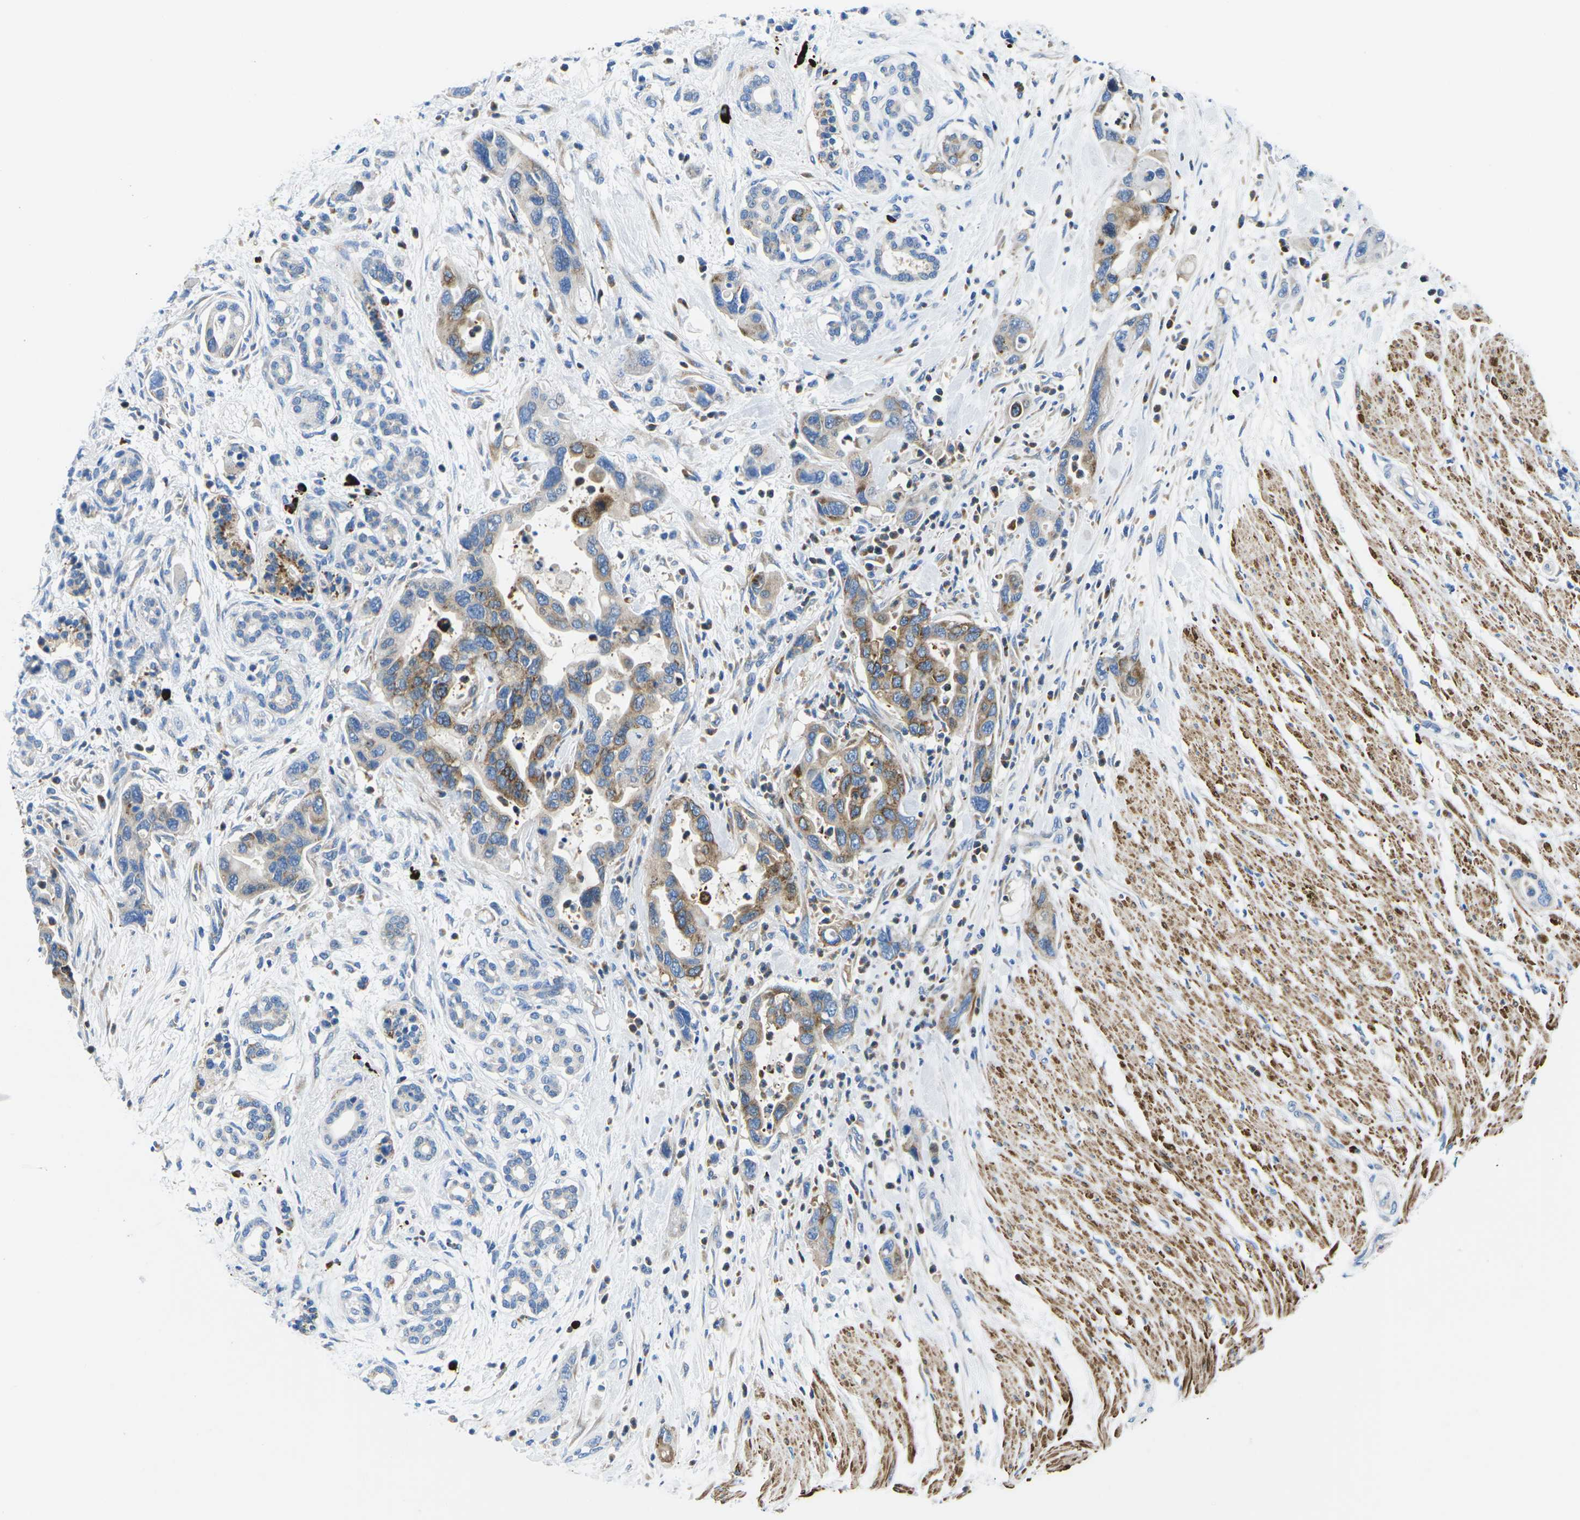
{"staining": {"intensity": "moderate", "quantity": "25%-75%", "location": "cytoplasmic/membranous"}, "tissue": "pancreatic cancer", "cell_type": "Tumor cells", "image_type": "cancer", "snomed": [{"axis": "morphology", "description": "Normal tissue, NOS"}, {"axis": "morphology", "description": "Adenocarcinoma, NOS"}, {"axis": "topography", "description": "Pancreas"}], "caption": "Protein expression by IHC exhibits moderate cytoplasmic/membranous positivity in approximately 25%-75% of tumor cells in pancreatic cancer. (DAB = brown stain, brightfield microscopy at high magnification).", "gene": "MC4R", "patient": {"sex": "female", "age": 71}}